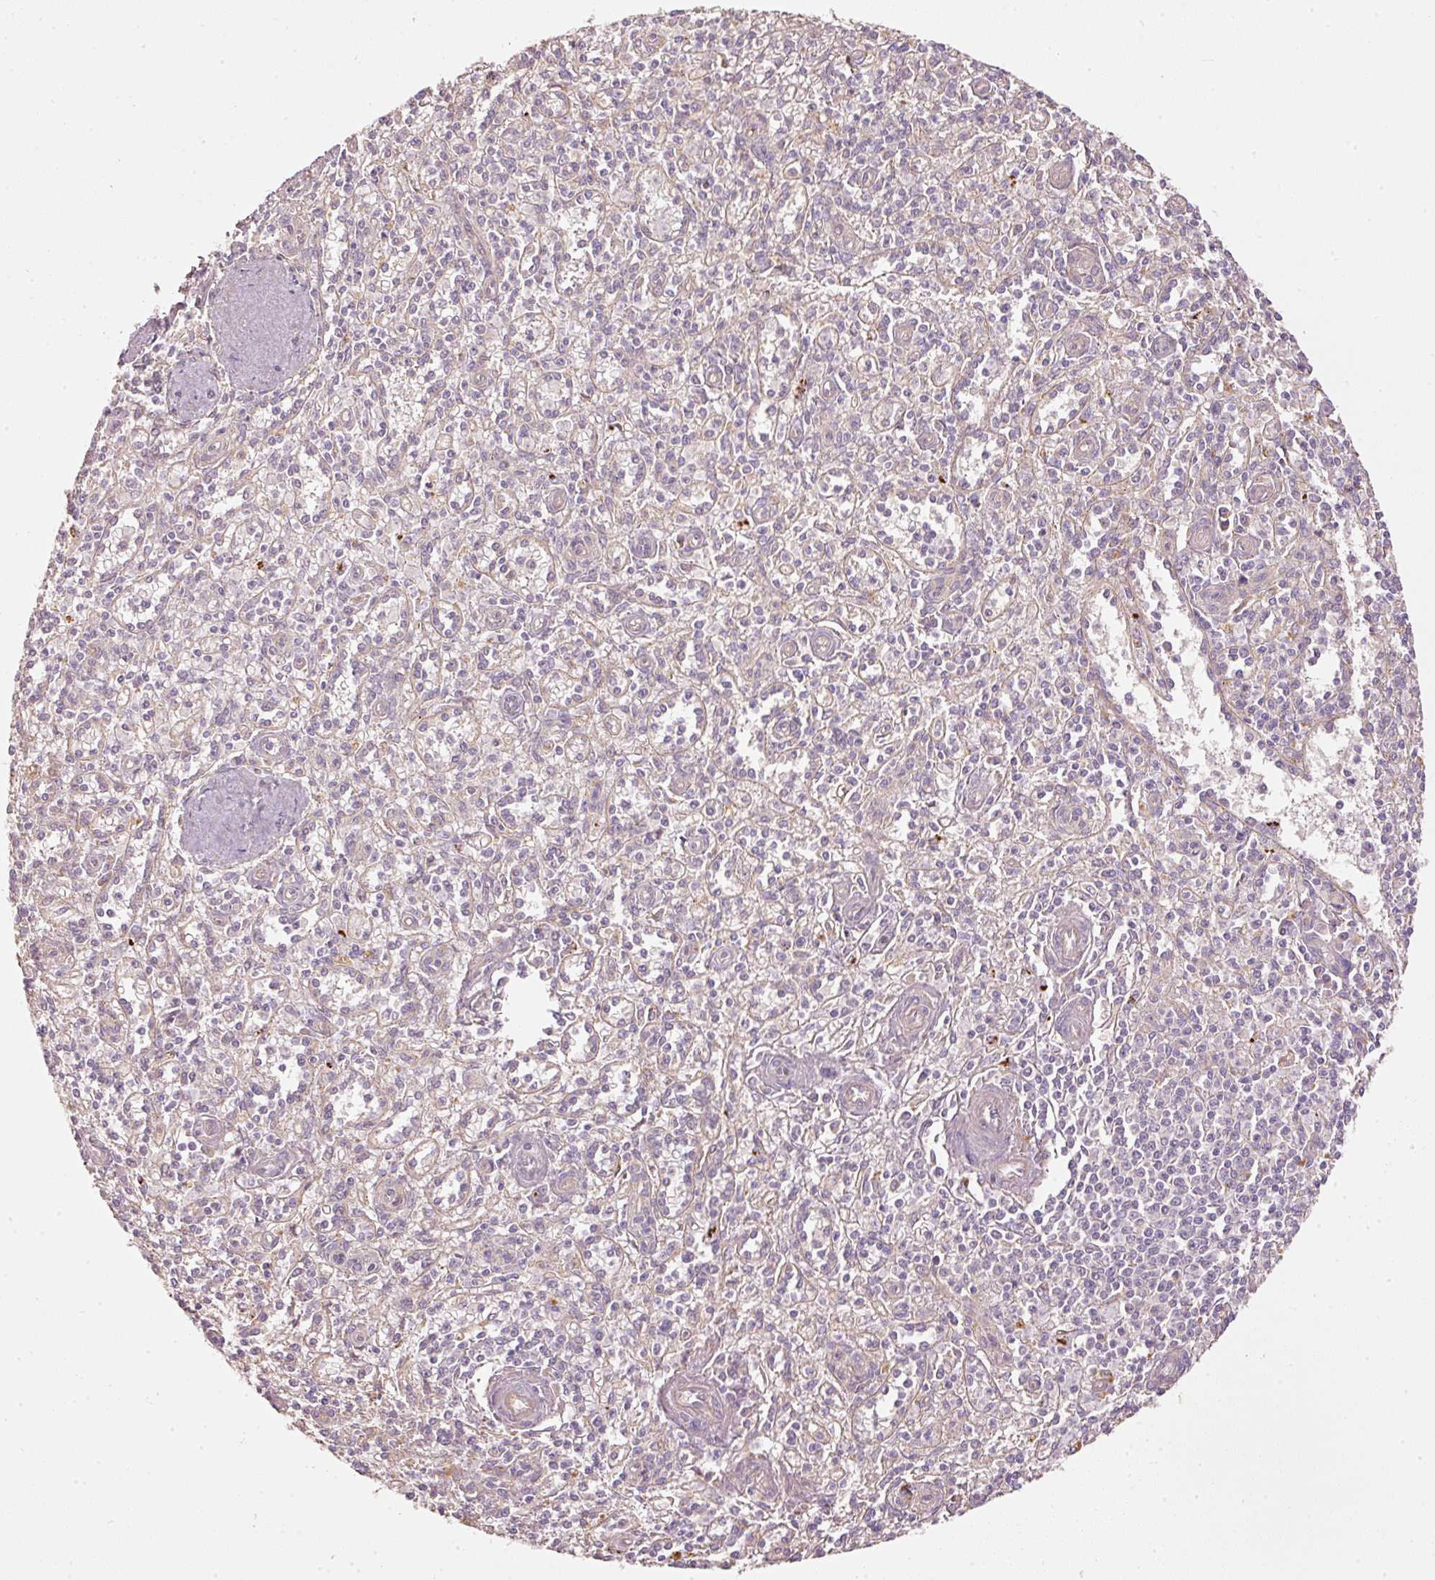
{"staining": {"intensity": "negative", "quantity": "none", "location": "none"}, "tissue": "spleen", "cell_type": "Cells in red pulp", "image_type": "normal", "snomed": [{"axis": "morphology", "description": "Normal tissue, NOS"}, {"axis": "topography", "description": "Spleen"}], "caption": "Image shows no protein positivity in cells in red pulp of normal spleen.", "gene": "MTHFD1L", "patient": {"sex": "female", "age": 70}}